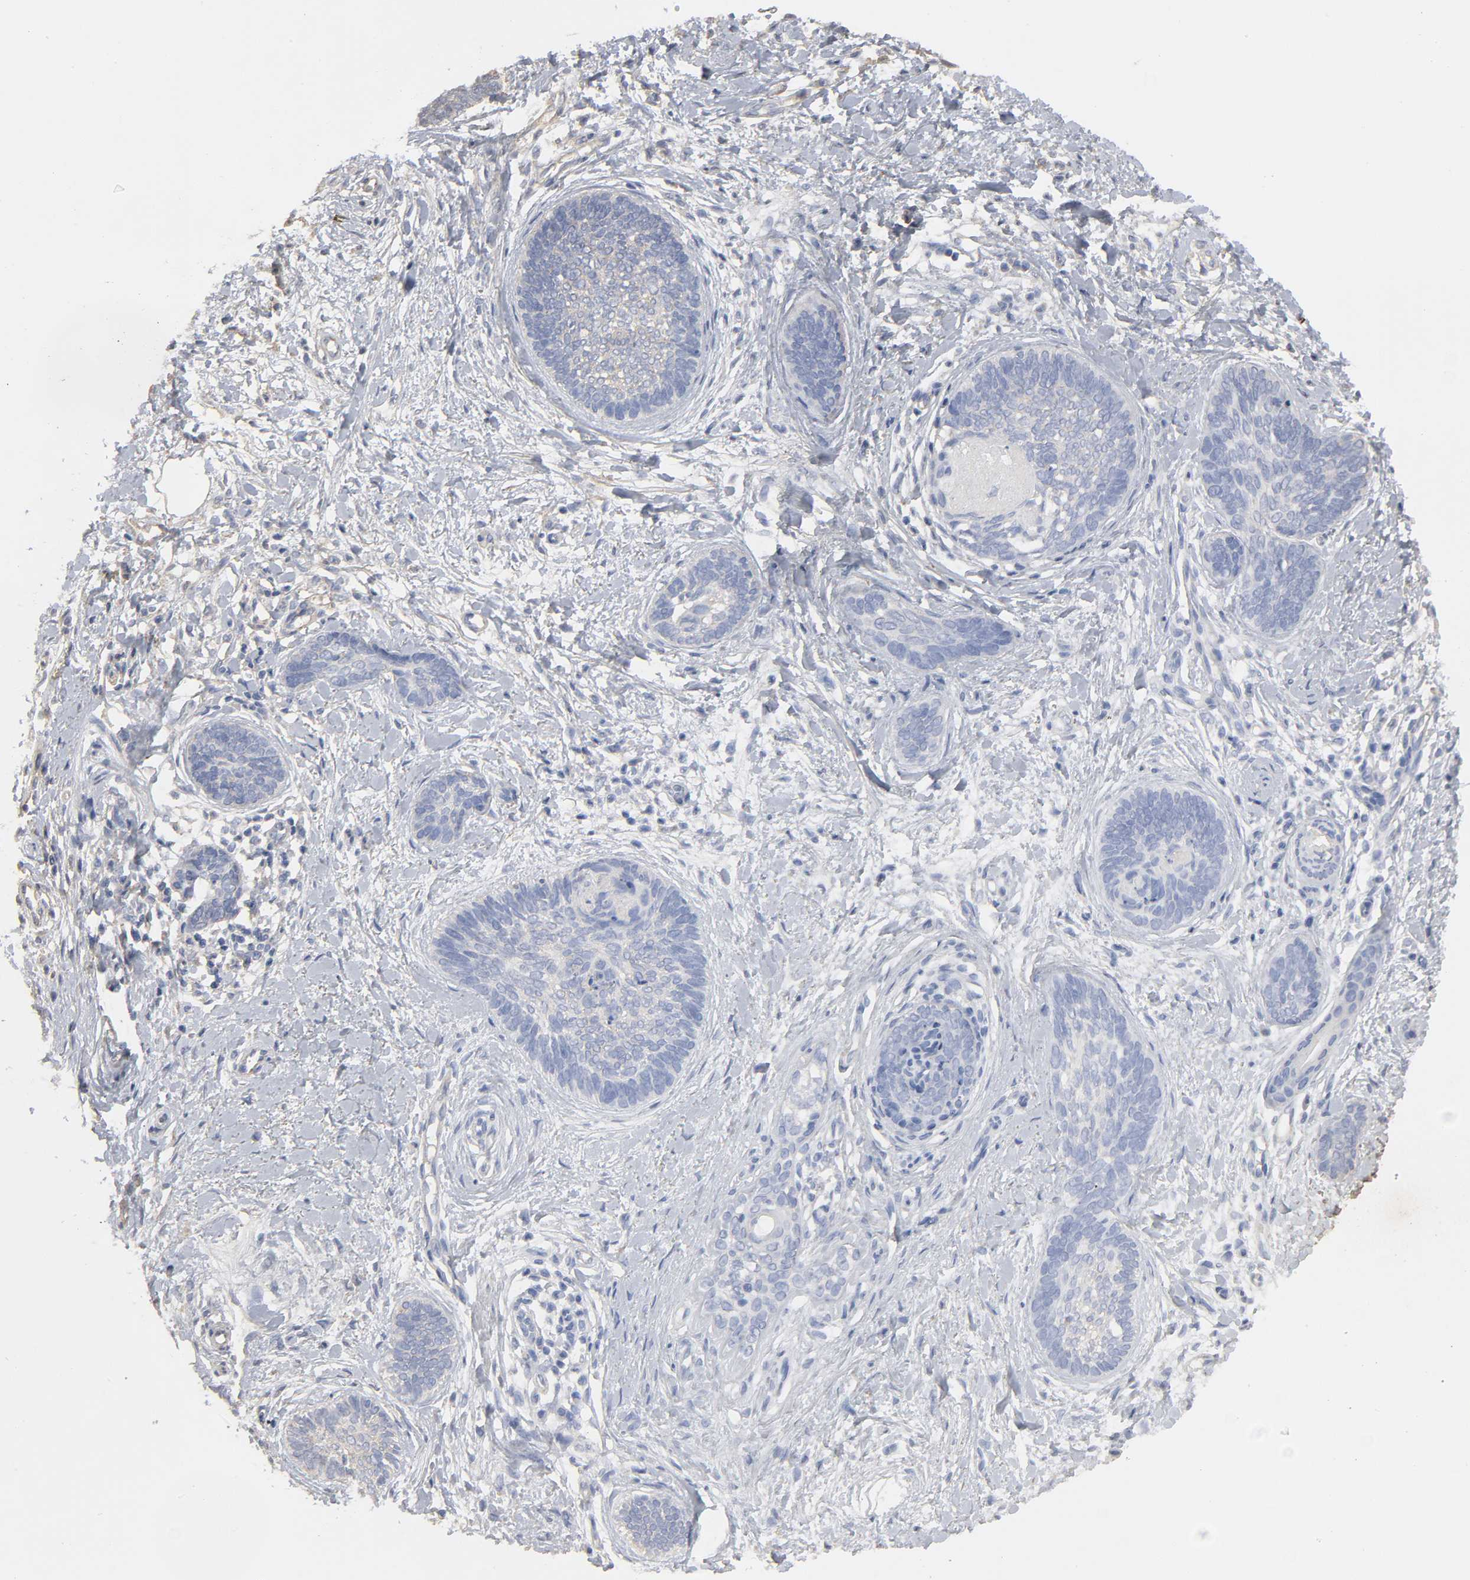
{"staining": {"intensity": "weak", "quantity": "<25%", "location": "cytoplasmic/membranous"}, "tissue": "skin cancer", "cell_type": "Tumor cells", "image_type": "cancer", "snomed": [{"axis": "morphology", "description": "Basal cell carcinoma"}, {"axis": "topography", "description": "Skin"}], "caption": "Tumor cells are negative for protein expression in human basal cell carcinoma (skin).", "gene": "SH3GLB1", "patient": {"sex": "female", "age": 81}}